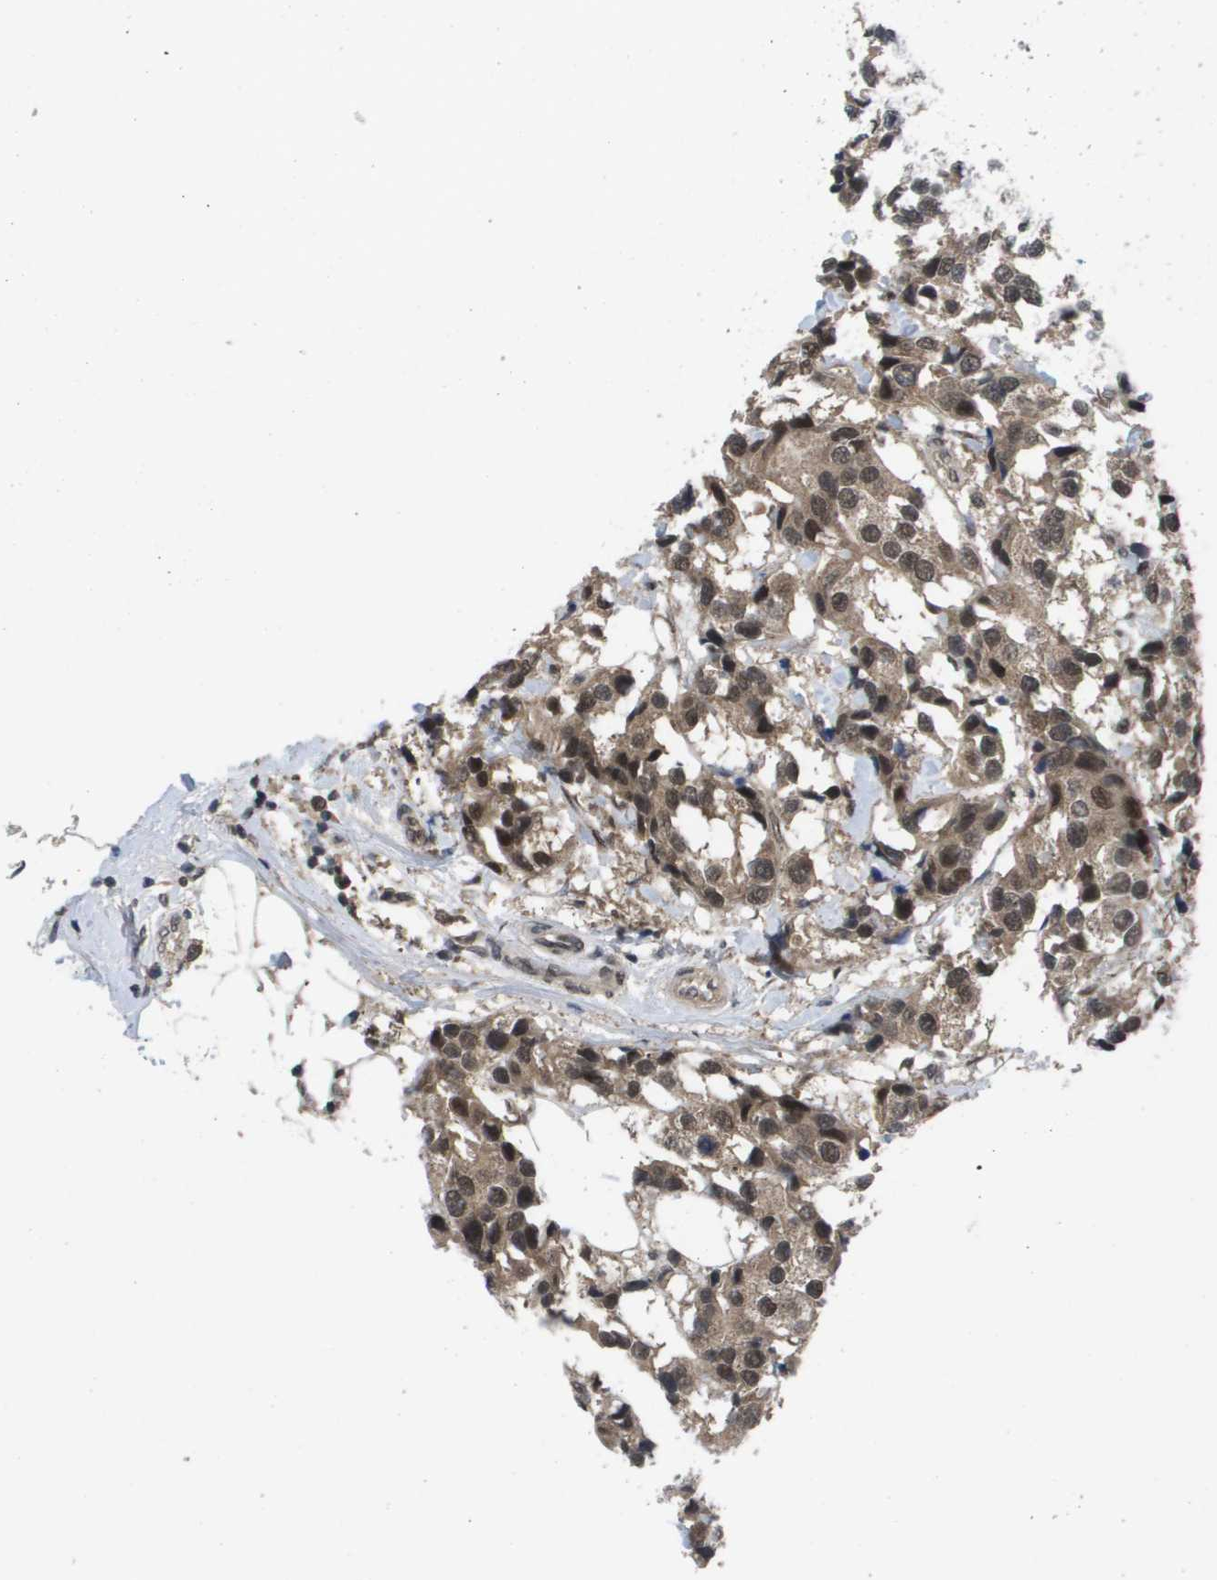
{"staining": {"intensity": "moderate", "quantity": ">75%", "location": "cytoplasmic/membranous,nuclear"}, "tissue": "breast cancer", "cell_type": "Tumor cells", "image_type": "cancer", "snomed": [{"axis": "morphology", "description": "Normal tissue, NOS"}, {"axis": "morphology", "description": "Duct carcinoma"}, {"axis": "topography", "description": "Breast"}], "caption": "This is an image of IHC staining of breast invasive ductal carcinoma, which shows moderate expression in the cytoplasmic/membranous and nuclear of tumor cells.", "gene": "AMBRA1", "patient": {"sex": "female", "age": 39}}